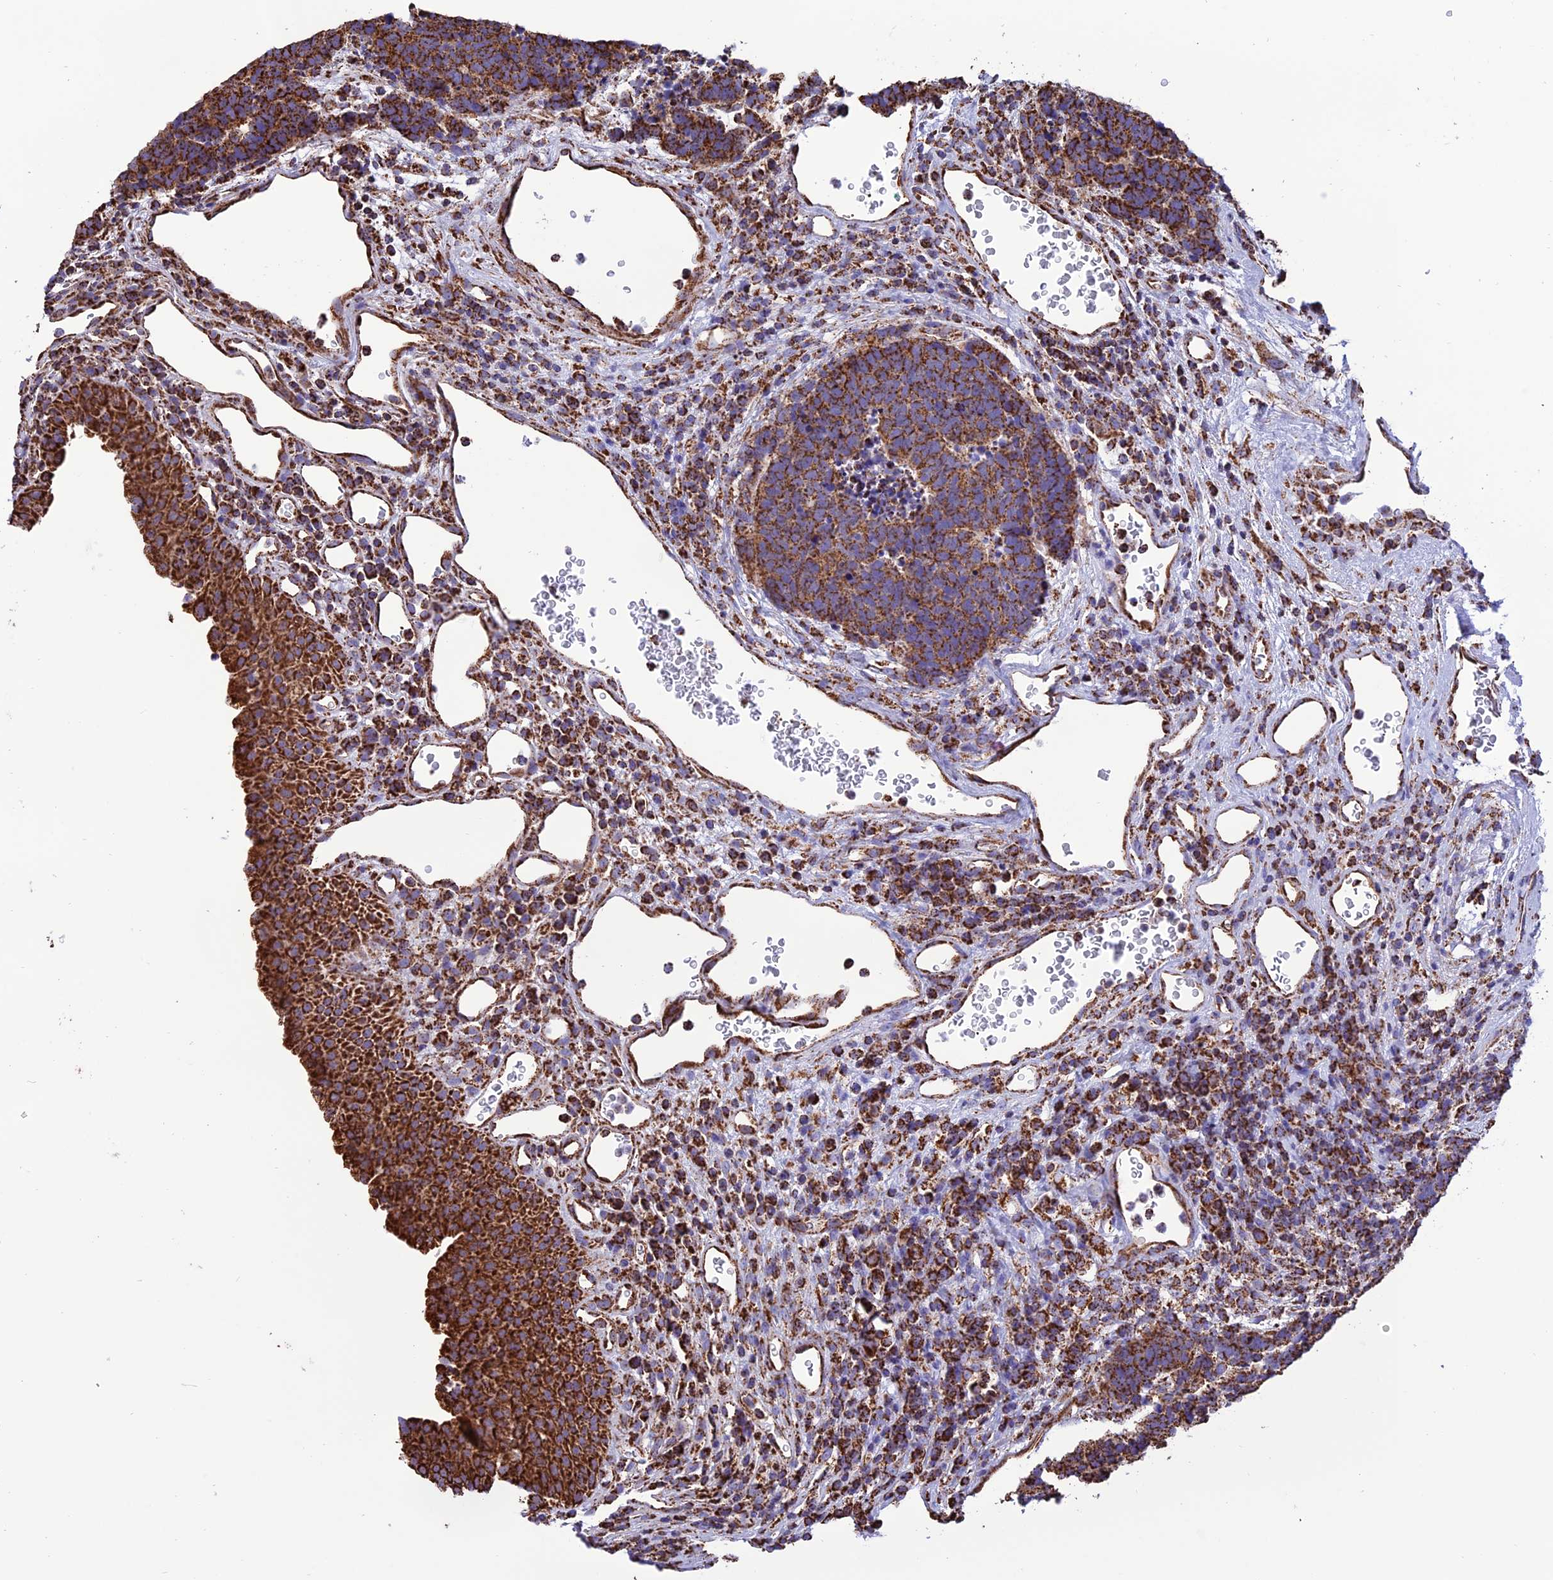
{"staining": {"intensity": "strong", "quantity": ">75%", "location": "cytoplasmic/membranous"}, "tissue": "carcinoid", "cell_type": "Tumor cells", "image_type": "cancer", "snomed": [{"axis": "morphology", "description": "Carcinoma, NOS"}, {"axis": "morphology", "description": "Carcinoid, malignant, NOS"}, {"axis": "topography", "description": "Urinary bladder"}], "caption": "A high amount of strong cytoplasmic/membranous staining is appreciated in about >75% of tumor cells in carcinoid tissue.", "gene": "NDUFAF1", "patient": {"sex": "male", "age": 57}}